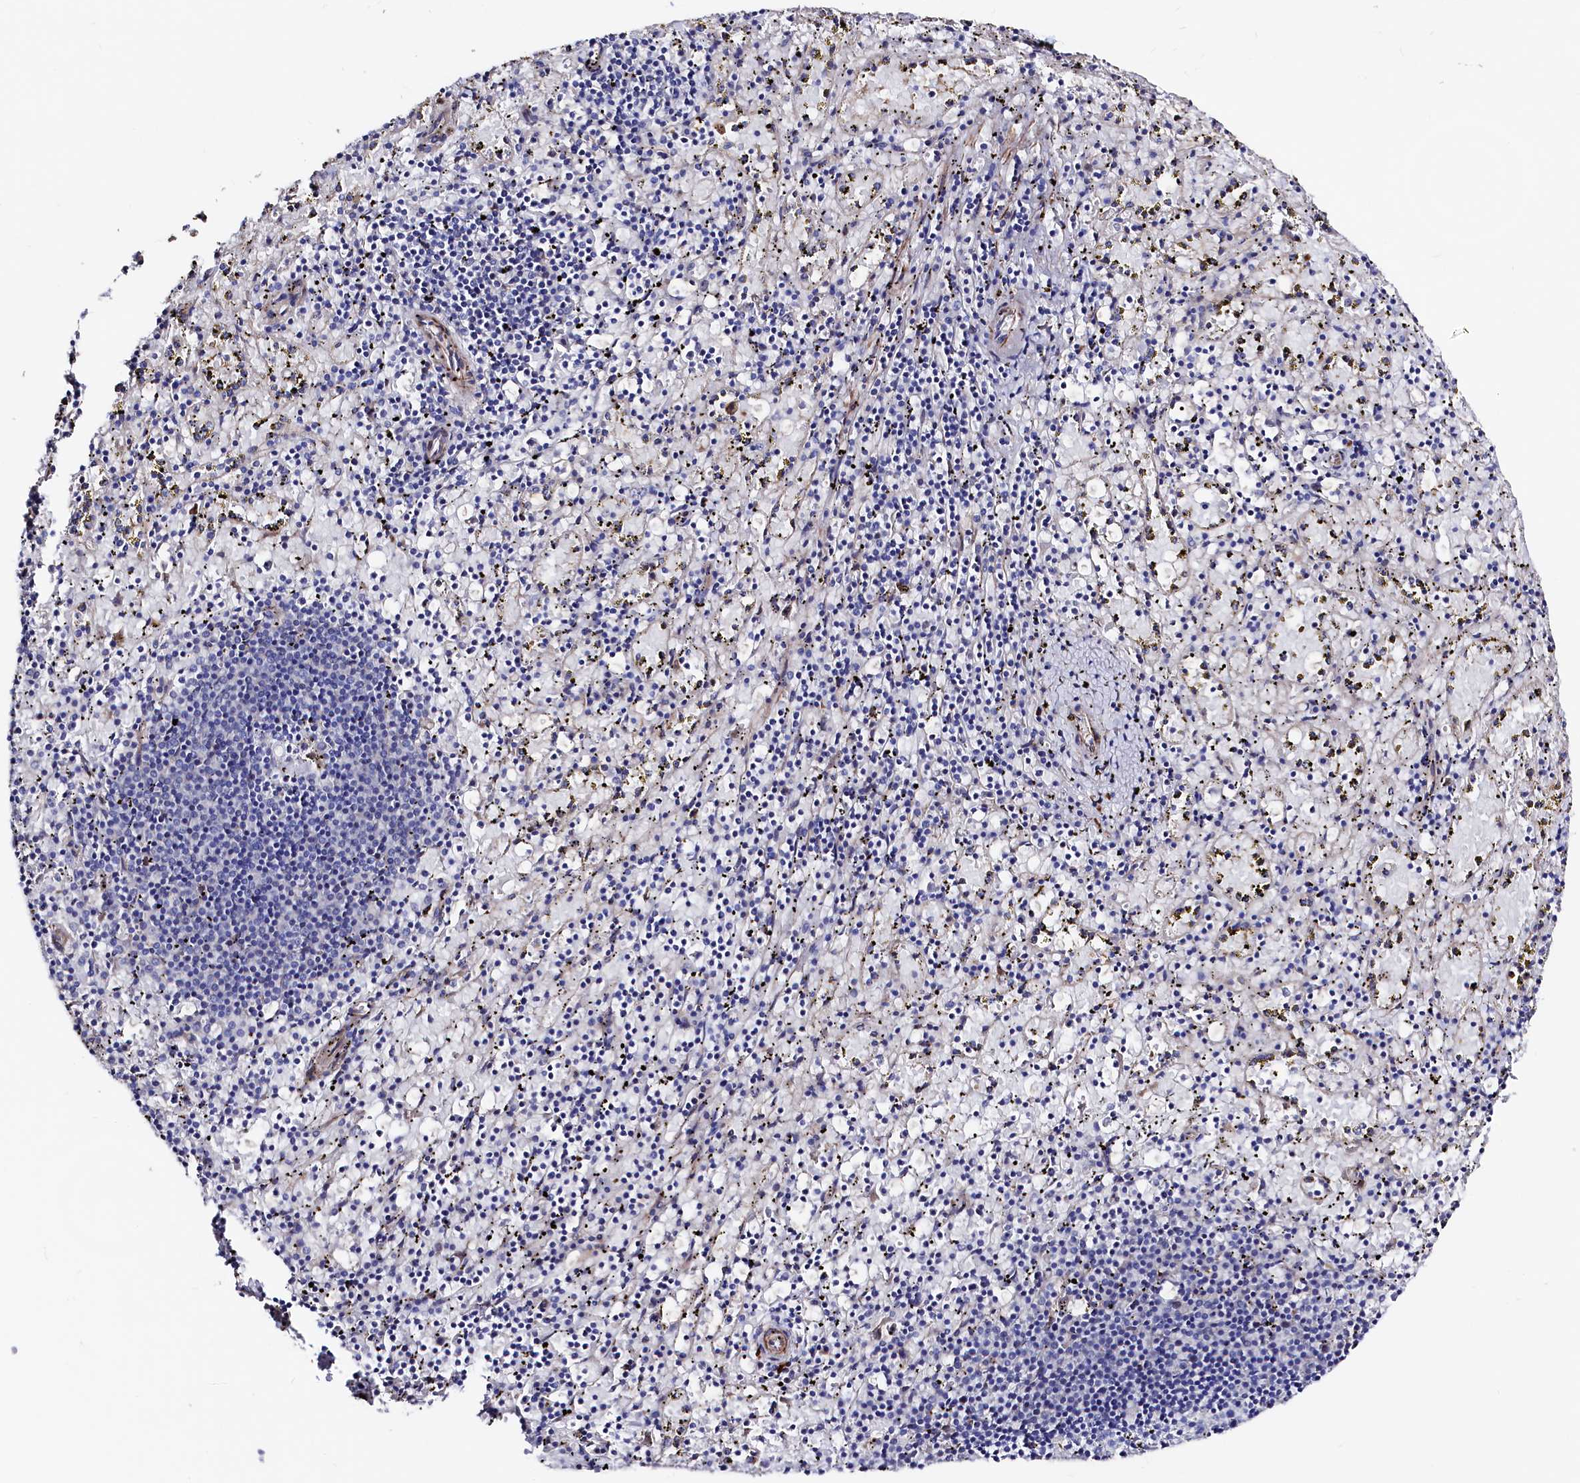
{"staining": {"intensity": "negative", "quantity": "none", "location": "none"}, "tissue": "spleen", "cell_type": "Cells in red pulp", "image_type": "normal", "snomed": [{"axis": "morphology", "description": "Normal tissue, NOS"}, {"axis": "topography", "description": "Spleen"}], "caption": "IHC photomicrograph of normal human spleen stained for a protein (brown), which displays no positivity in cells in red pulp.", "gene": "WNT8A", "patient": {"sex": "male", "age": 11}}